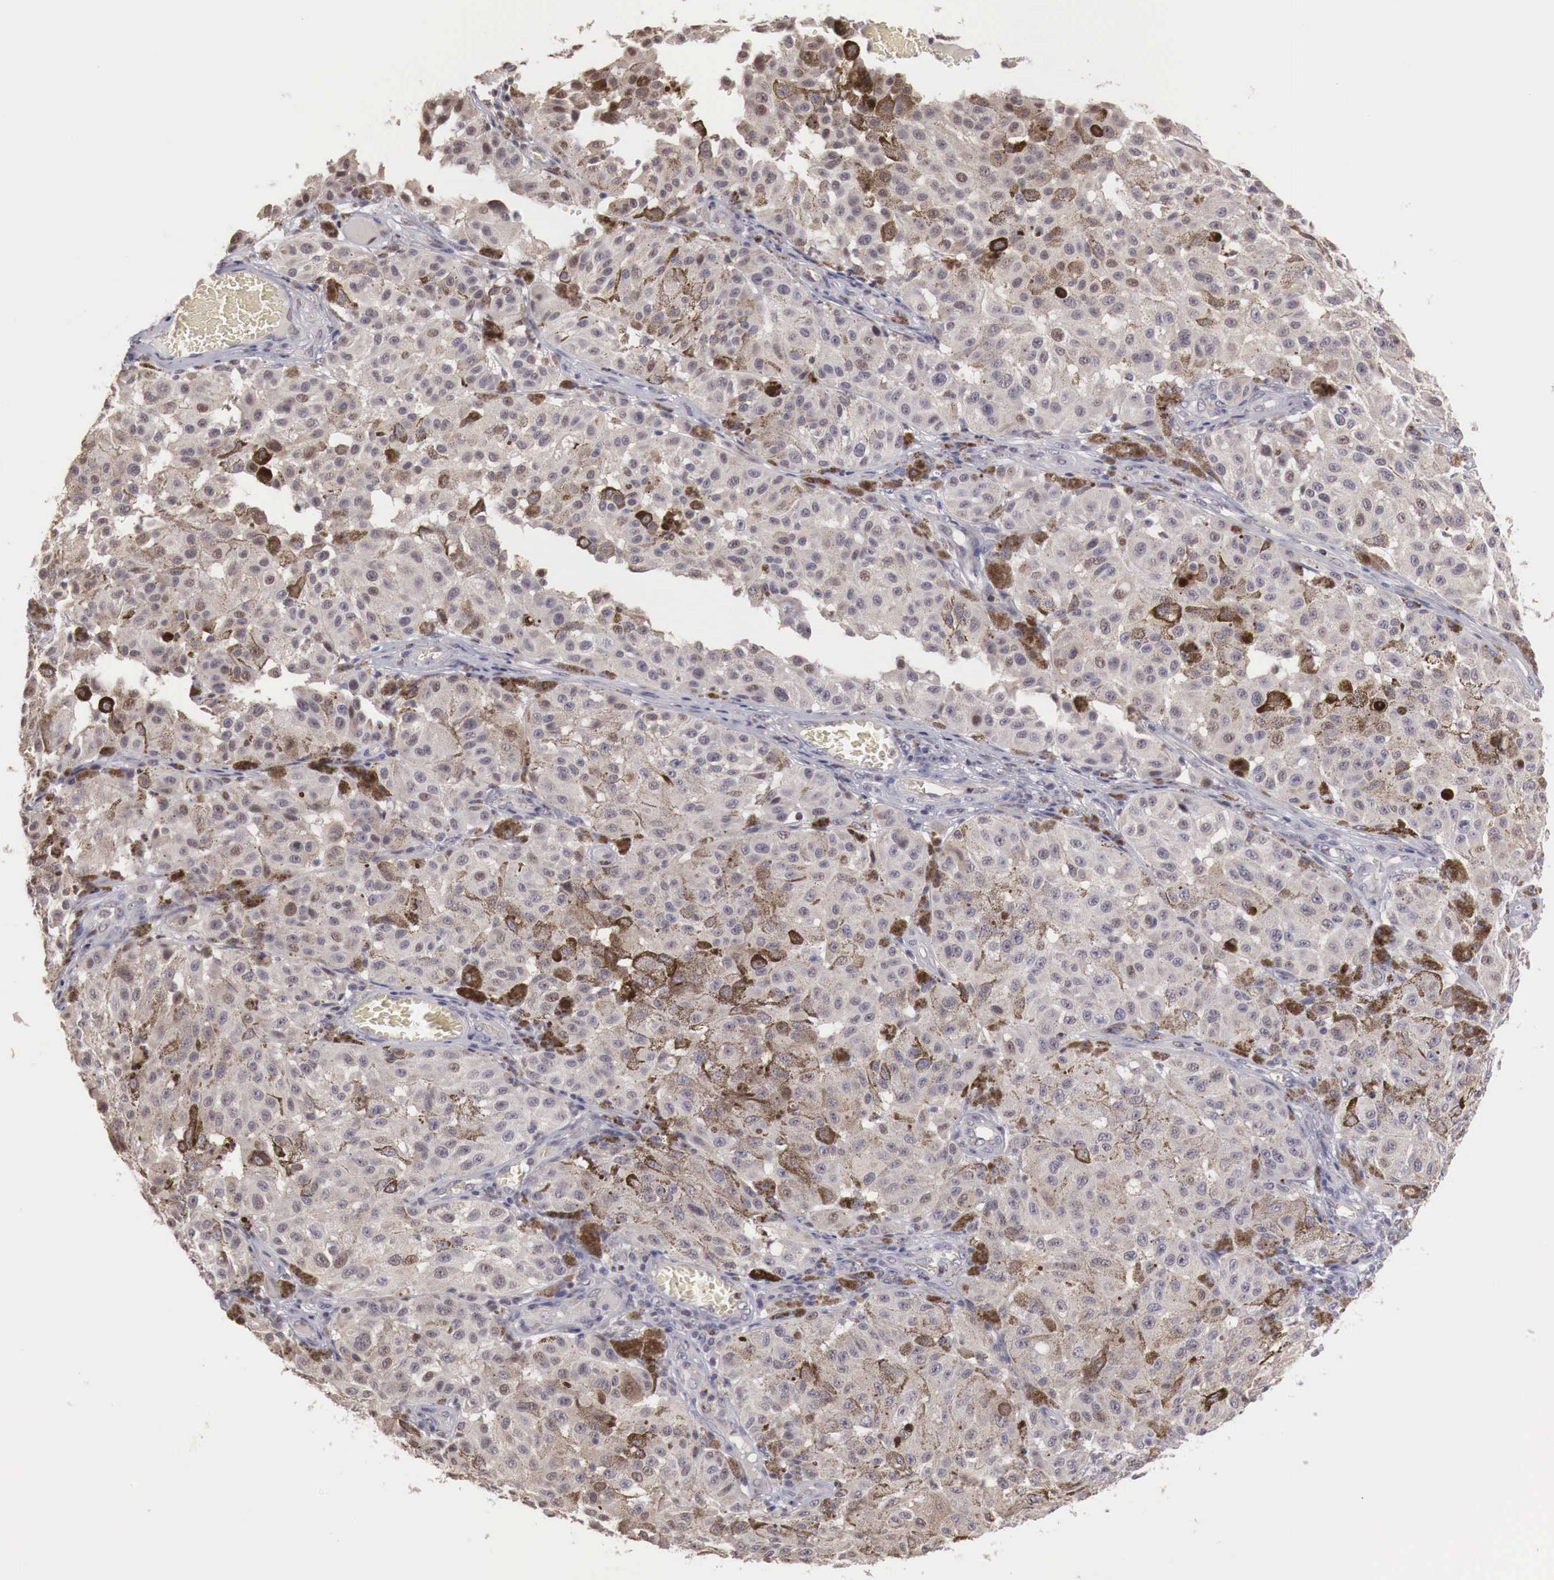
{"staining": {"intensity": "weak", "quantity": "<25%", "location": "cytoplasmic/membranous"}, "tissue": "melanoma", "cell_type": "Tumor cells", "image_type": "cancer", "snomed": [{"axis": "morphology", "description": "Malignant melanoma, NOS"}, {"axis": "topography", "description": "Skin"}], "caption": "The micrograph reveals no staining of tumor cells in malignant melanoma. (Stains: DAB immunohistochemistry (IHC) with hematoxylin counter stain, Microscopy: brightfield microscopy at high magnification).", "gene": "TBC1D9", "patient": {"sex": "female", "age": 64}}